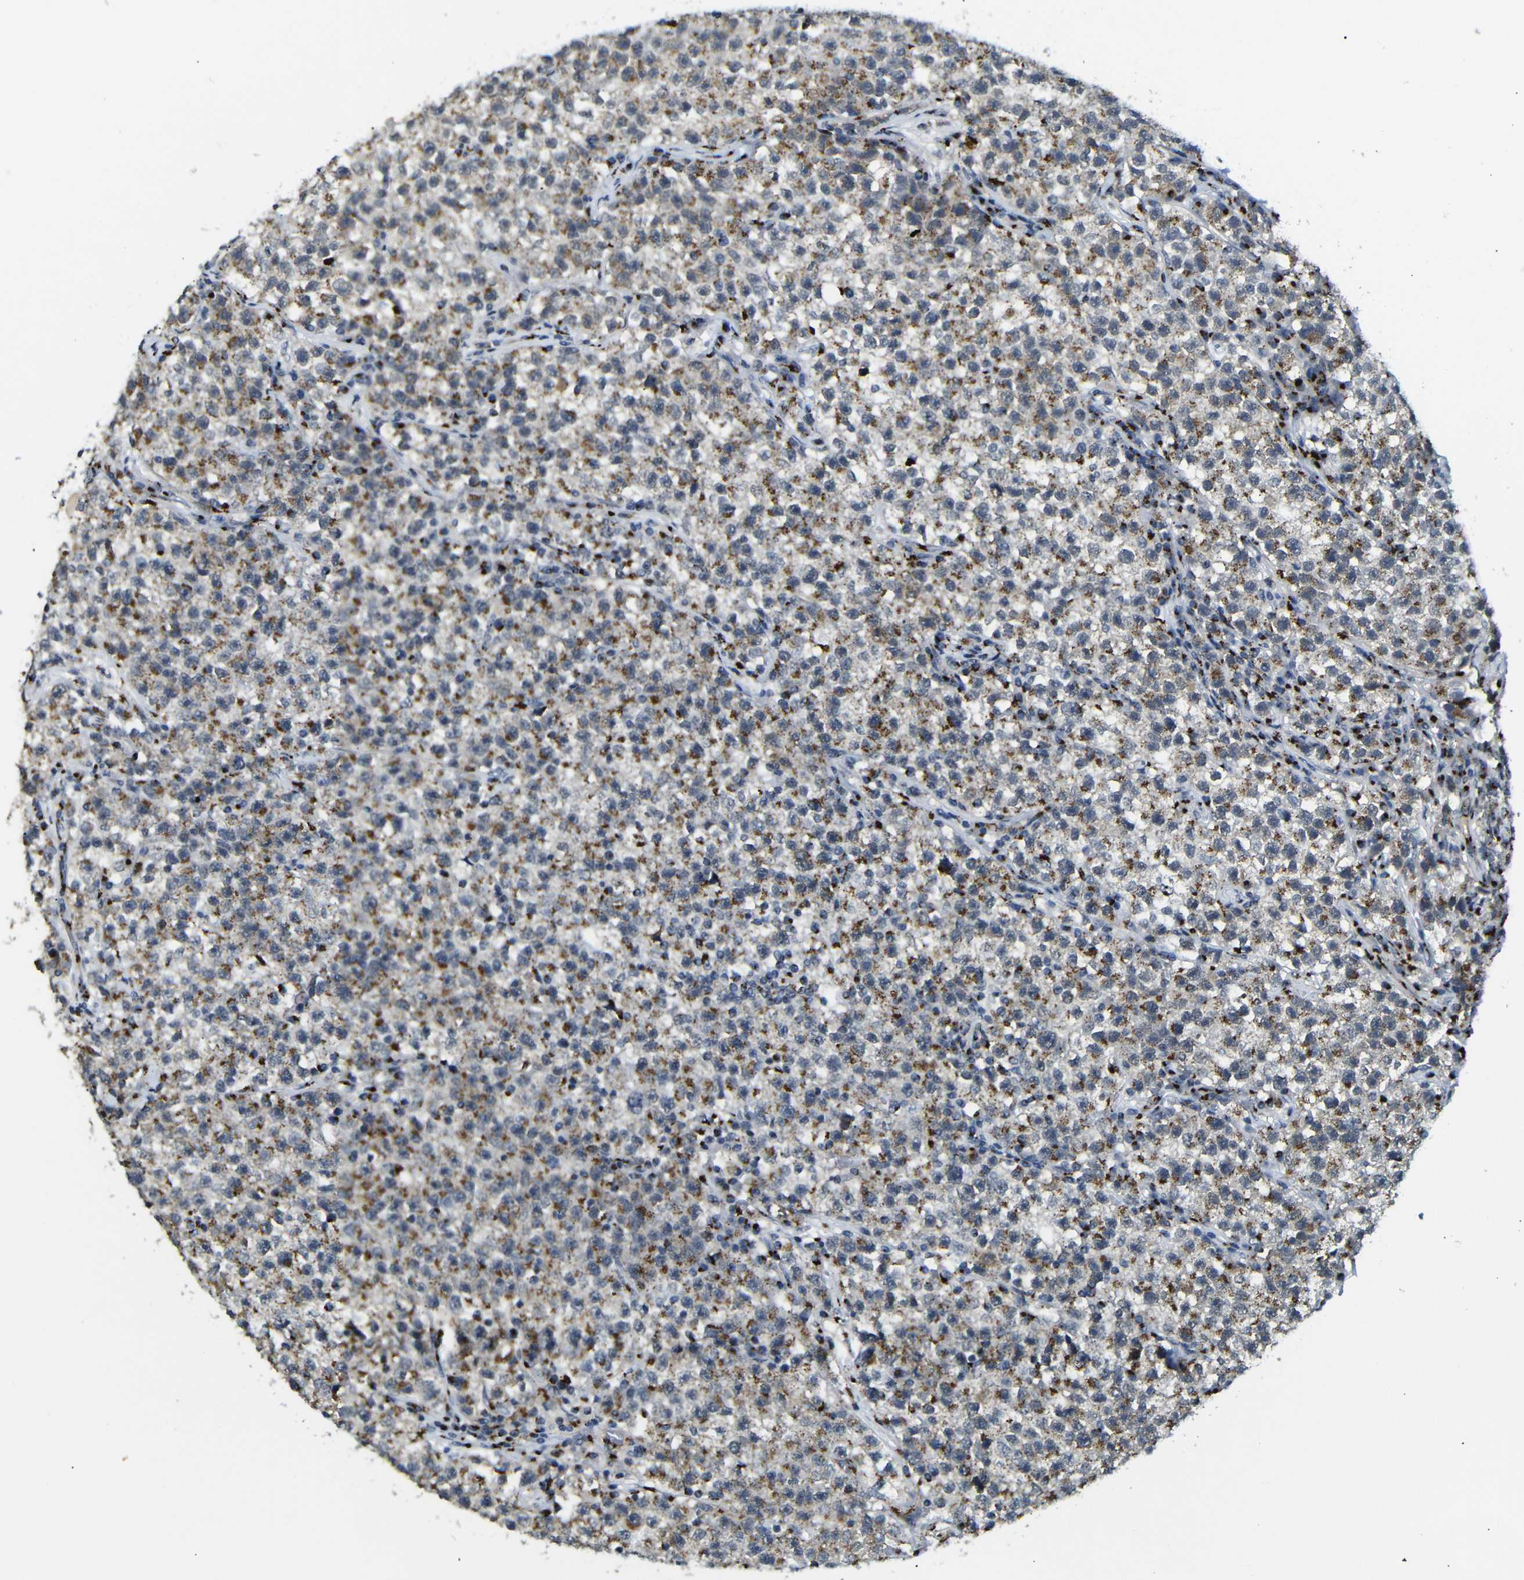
{"staining": {"intensity": "moderate", "quantity": ">75%", "location": "cytoplasmic/membranous"}, "tissue": "testis cancer", "cell_type": "Tumor cells", "image_type": "cancer", "snomed": [{"axis": "morphology", "description": "Seminoma, NOS"}, {"axis": "topography", "description": "Testis"}], "caption": "Immunohistochemistry (IHC) of human testis cancer (seminoma) reveals medium levels of moderate cytoplasmic/membranous staining in about >75% of tumor cells.", "gene": "TGOLN2", "patient": {"sex": "male", "age": 22}}